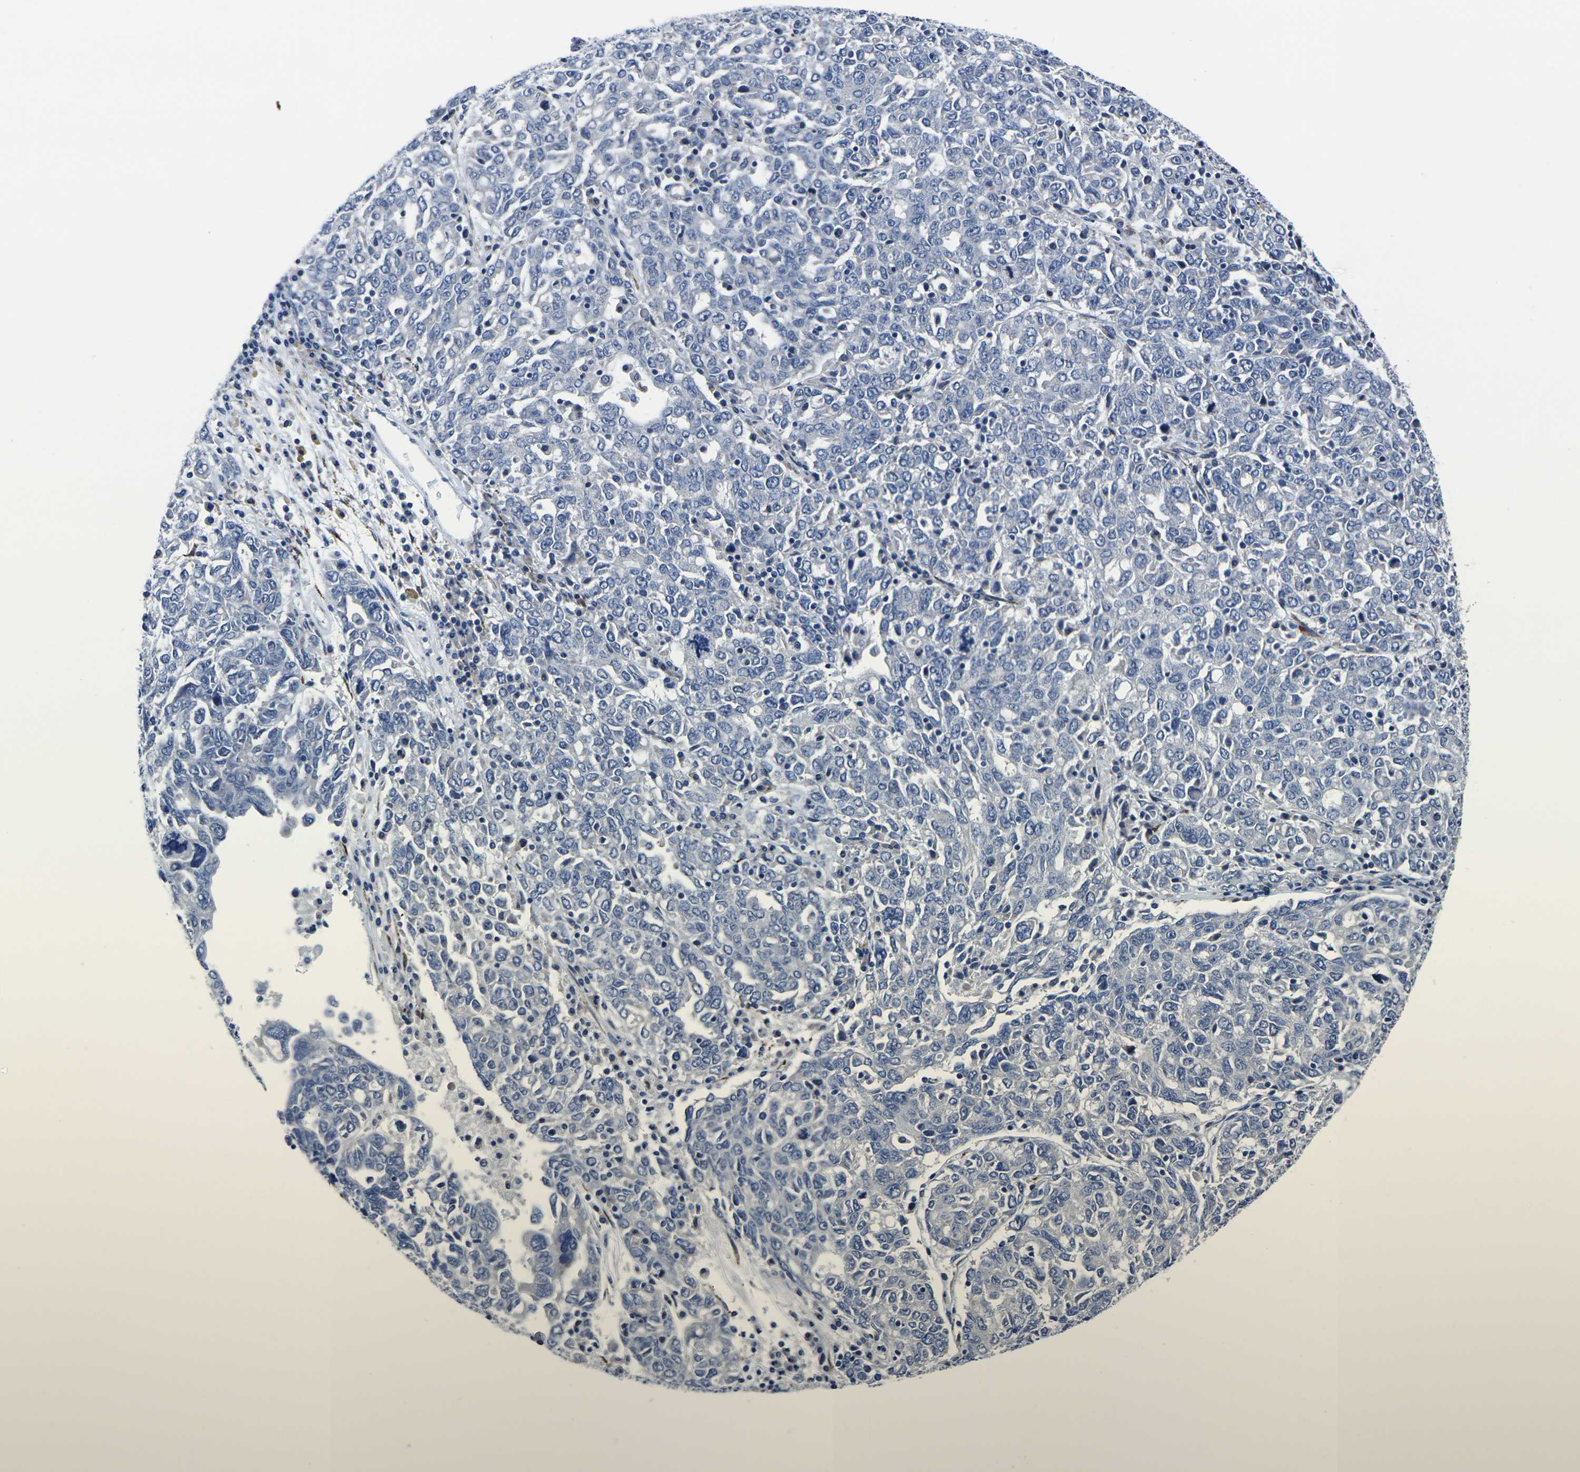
{"staining": {"intensity": "negative", "quantity": "none", "location": "none"}, "tissue": "ovarian cancer", "cell_type": "Tumor cells", "image_type": "cancer", "snomed": [{"axis": "morphology", "description": "Carcinoma, endometroid"}, {"axis": "topography", "description": "Ovary"}], "caption": "DAB immunohistochemical staining of endometroid carcinoma (ovarian) demonstrates no significant staining in tumor cells.", "gene": "CYP2C8", "patient": {"sex": "female", "age": 62}}